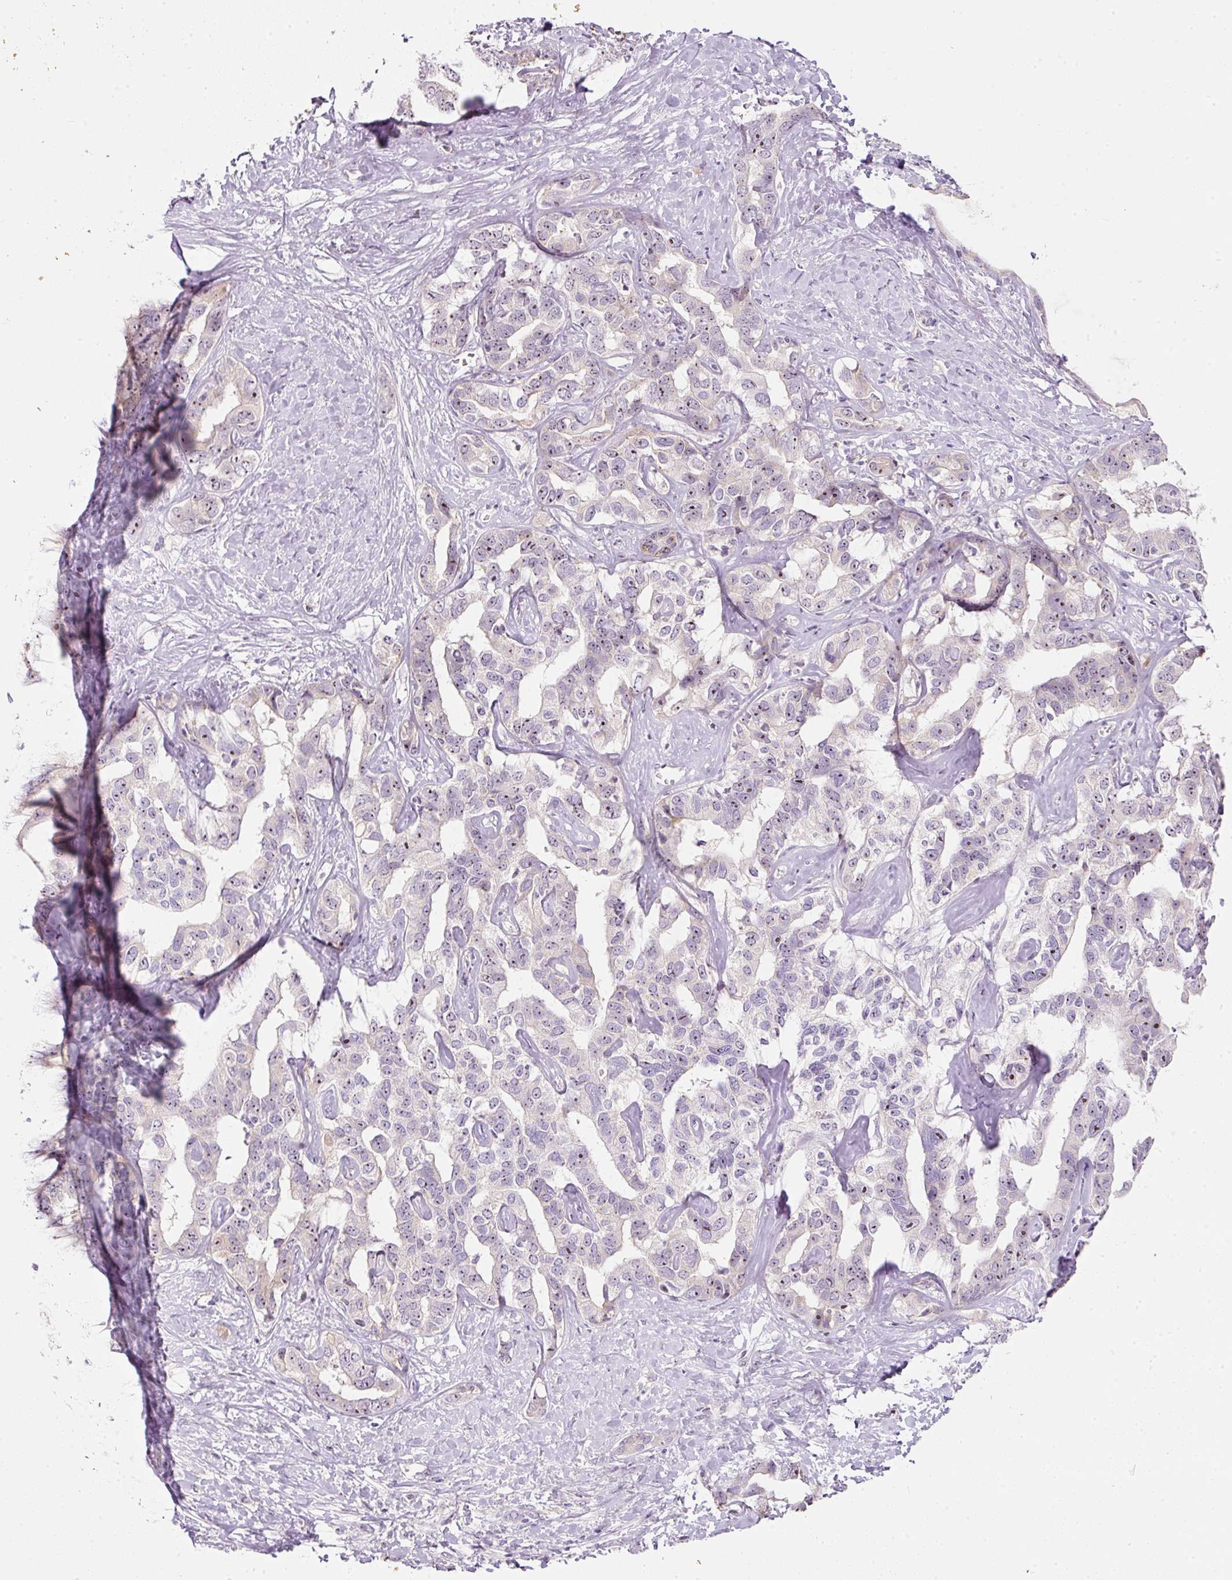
{"staining": {"intensity": "moderate", "quantity": "<25%", "location": "nuclear"}, "tissue": "liver cancer", "cell_type": "Tumor cells", "image_type": "cancer", "snomed": [{"axis": "morphology", "description": "Cholangiocarcinoma"}, {"axis": "topography", "description": "Liver"}], "caption": "Liver cholangiocarcinoma stained with a protein marker displays moderate staining in tumor cells.", "gene": "TMEM37", "patient": {"sex": "male", "age": 59}}